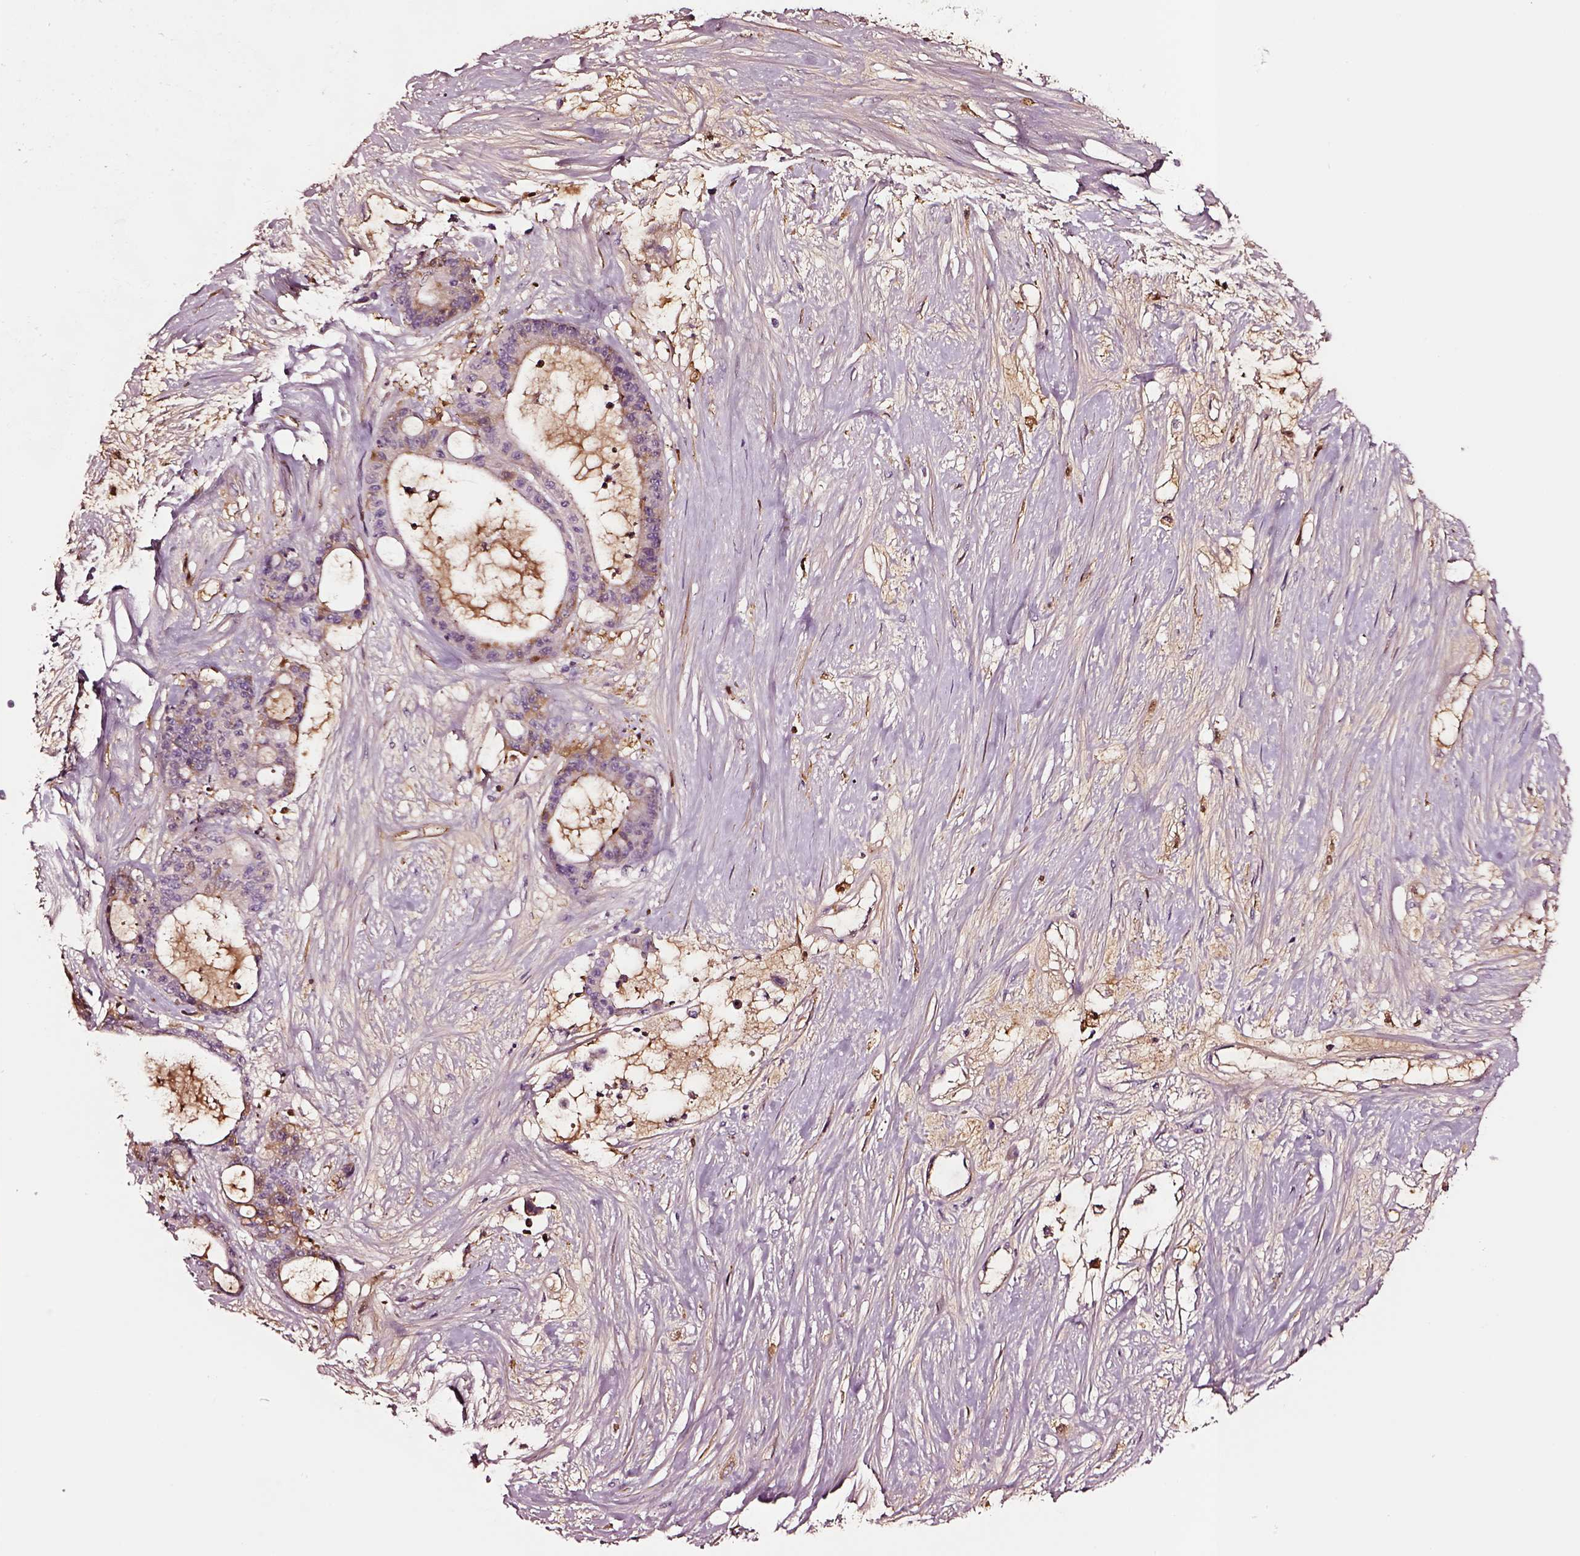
{"staining": {"intensity": "moderate", "quantity": "<25%", "location": "cytoplasmic/membranous"}, "tissue": "liver cancer", "cell_type": "Tumor cells", "image_type": "cancer", "snomed": [{"axis": "morphology", "description": "Normal tissue, NOS"}, {"axis": "morphology", "description": "Cholangiocarcinoma"}, {"axis": "topography", "description": "Liver"}, {"axis": "topography", "description": "Peripheral nerve tissue"}], "caption": "Brown immunohistochemical staining in human liver cancer (cholangiocarcinoma) displays moderate cytoplasmic/membranous staining in about <25% of tumor cells. (IHC, brightfield microscopy, high magnification).", "gene": "TF", "patient": {"sex": "female", "age": 73}}